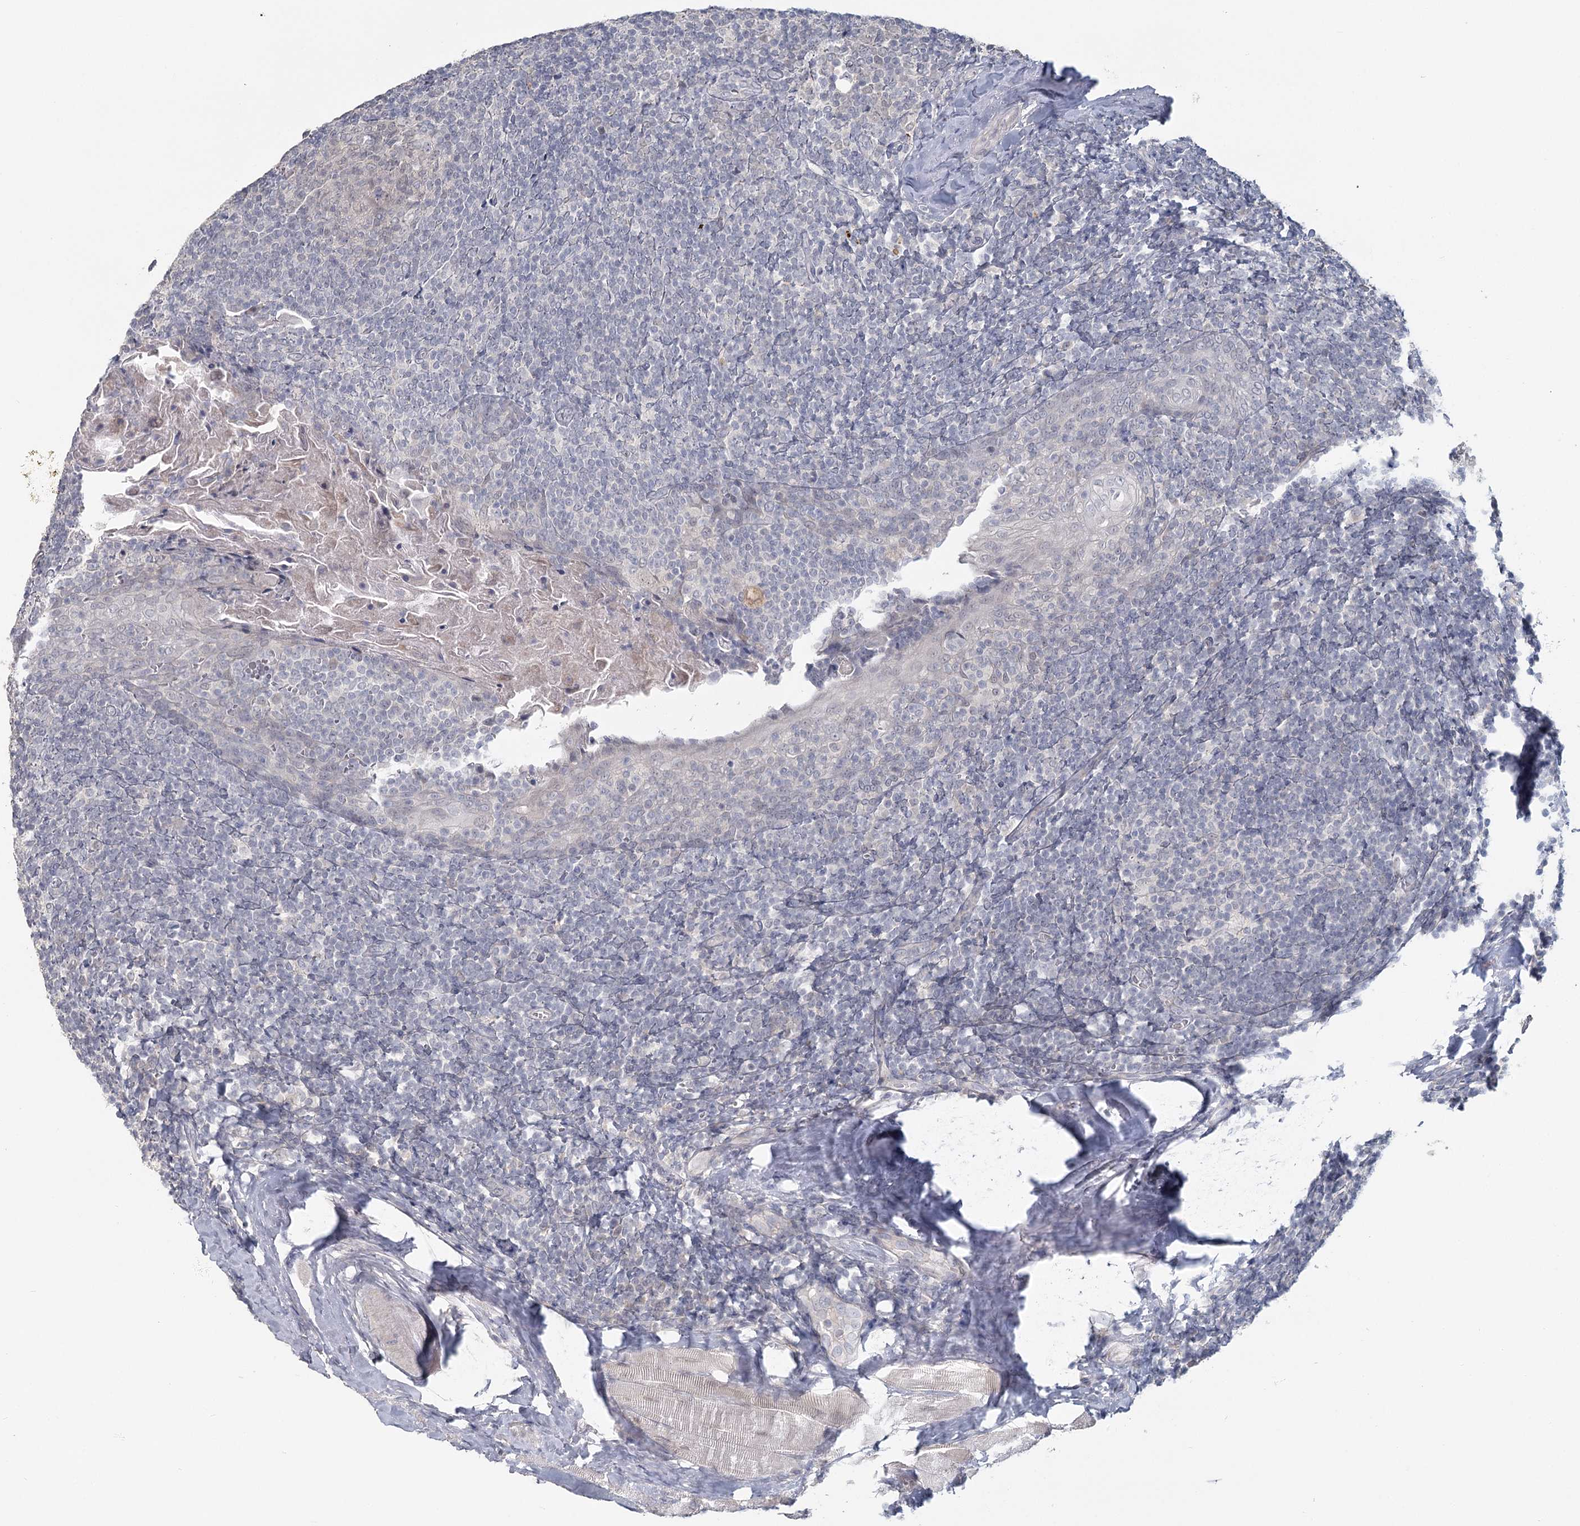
{"staining": {"intensity": "negative", "quantity": "none", "location": "none"}, "tissue": "tonsil", "cell_type": "Germinal center cells", "image_type": "normal", "snomed": [{"axis": "morphology", "description": "Normal tissue, NOS"}, {"axis": "topography", "description": "Tonsil"}], "caption": "This is an immunohistochemistry (IHC) histopathology image of unremarkable human tonsil. There is no expression in germinal center cells.", "gene": "USP11", "patient": {"sex": "male", "age": 37}}